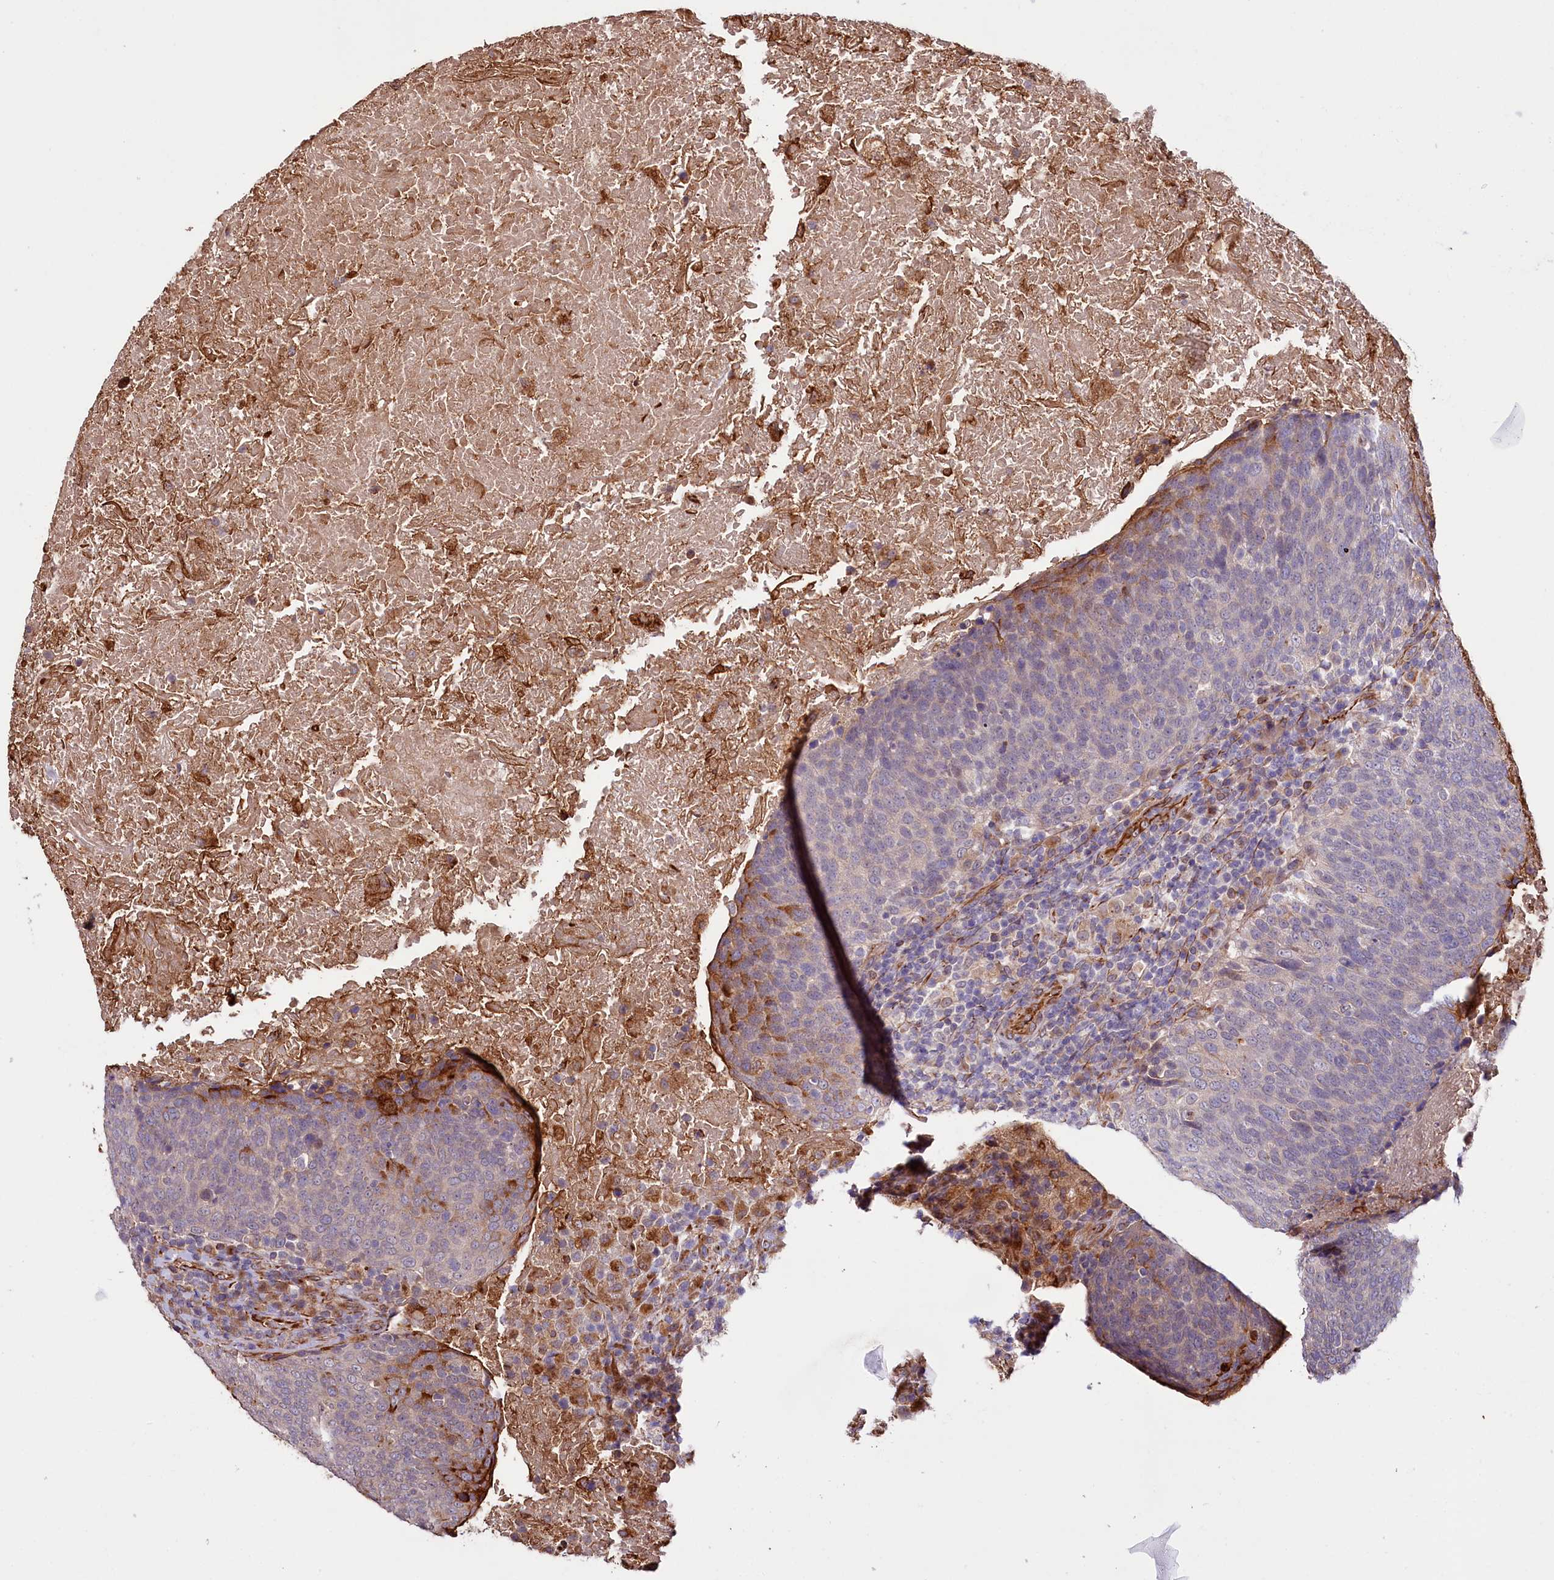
{"staining": {"intensity": "moderate", "quantity": "<25%", "location": "cytoplasmic/membranous"}, "tissue": "head and neck cancer", "cell_type": "Tumor cells", "image_type": "cancer", "snomed": [{"axis": "morphology", "description": "Squamous cell carcinoma, NOS"}, {"axis": "morphology", "description": "Squamous cell carcinoma, metastatic, NOS"}, {"axis": "topography", "description": "Lymph node"}, {"axis": "topography", "description": "Head-Neck"}], "caption": "IHC of head and neck cancer (metastatic squamous cell carcinoma) displays low levels of moderate cytoplasmic/membranous positivity in approximately <25% of tumor cells. Immunohistochemistry (ihc) stains the protein in brown and the nuclei are stained blue.", "gene": "TTC12", "patient": {"sex": "male", "age": 62}}